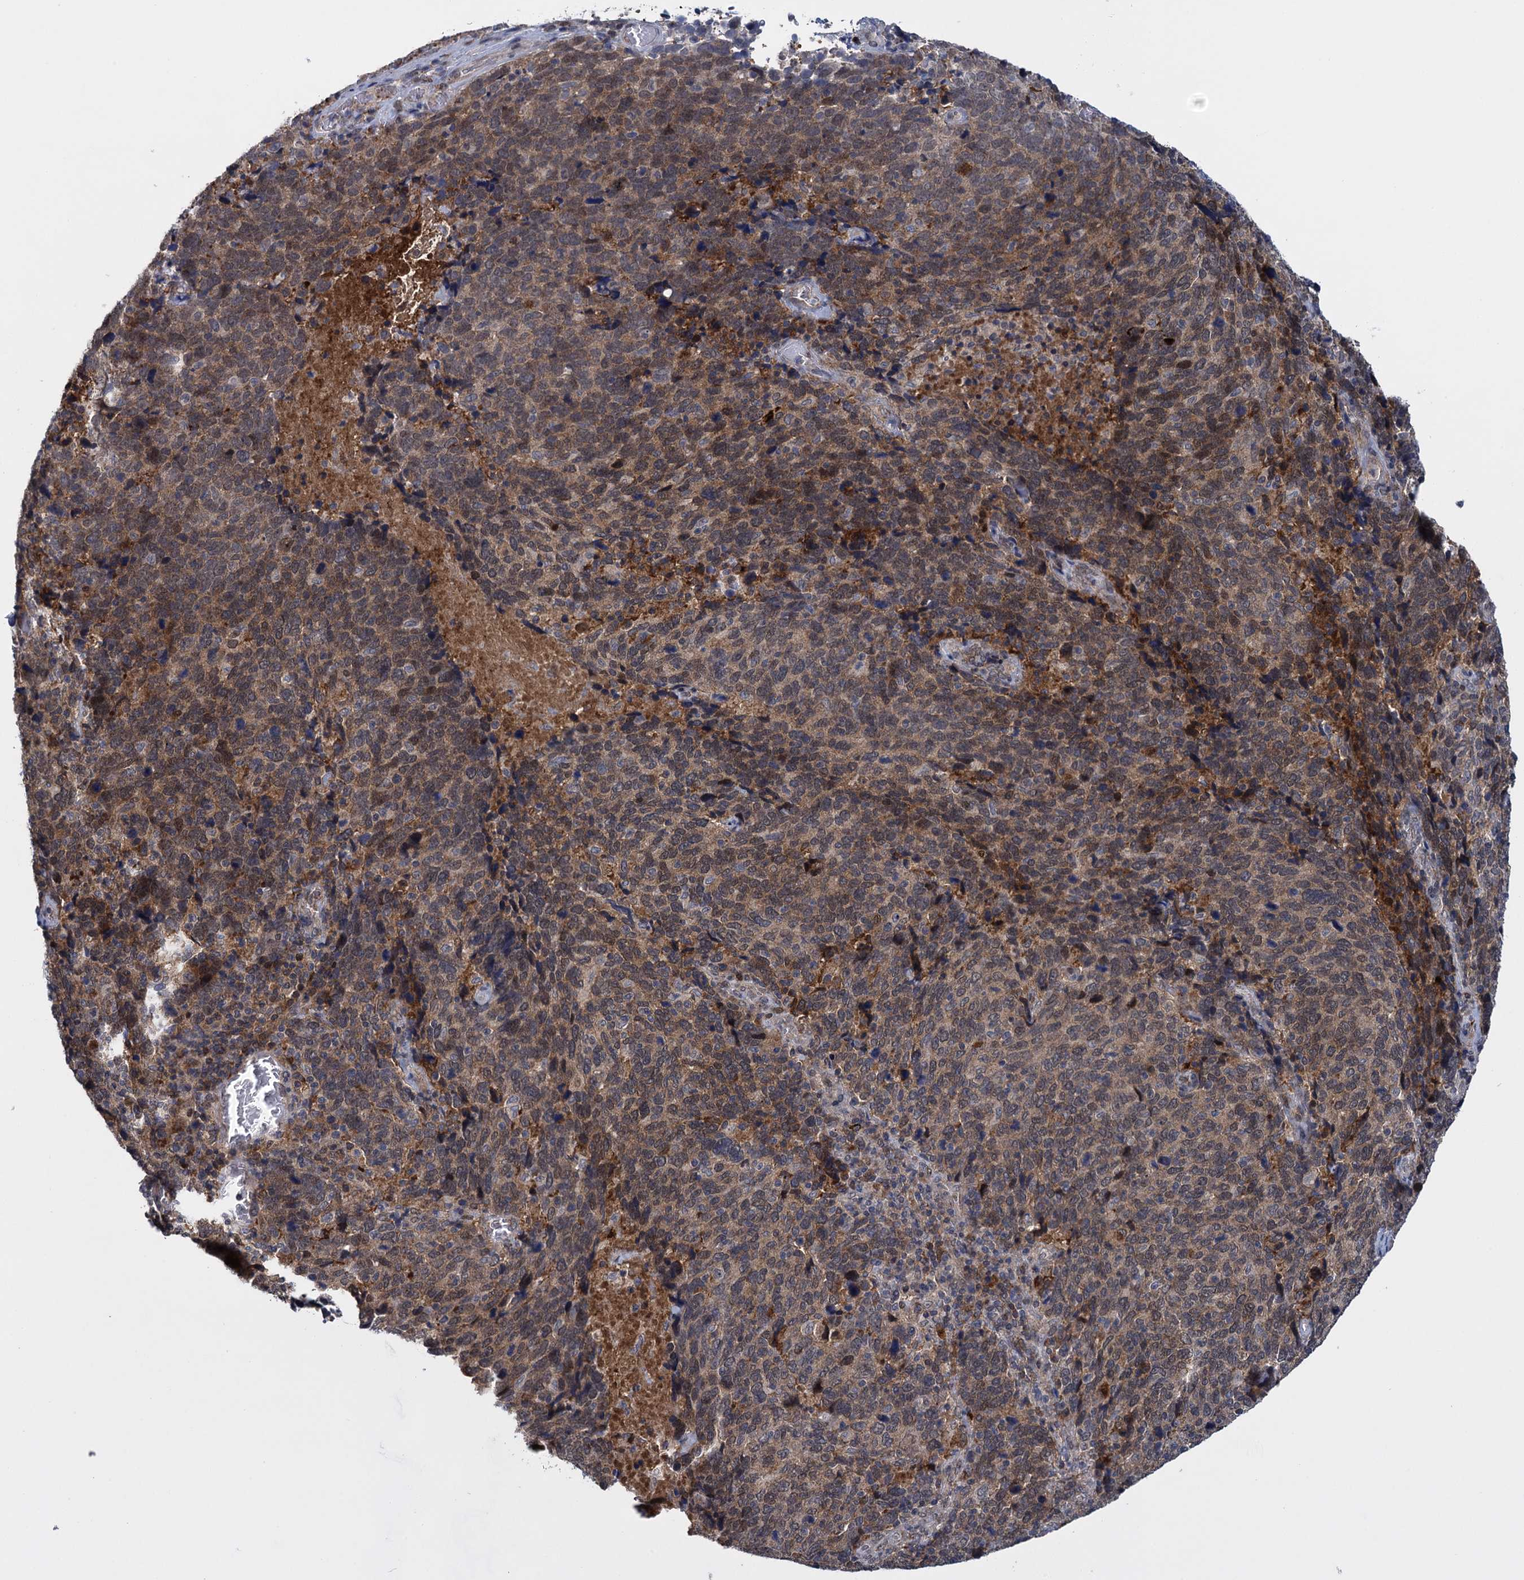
{"staining": {"intensity": "moderate", "quantity": "25%-75%", "location": "cytoplasmic/membranous"}, "tissue": "cervical cancer", "cell_type": "Tumor cells", "image_type": "cancer", "snomed": [{"axis": "morphology", "description": "Squamous cell carcinoma, NOS"}, {"axis": "topography", "description": "Cervix"}], "caption": "Human cervical cancer (squamous cell carcinoma) stained for a protein (brown) shows moderate cytoplasmic/membranous positive expression in about 25%-75% of tumor cells.", "gene": "GLO1", "patient": {"sex": "female", "age": 41}}